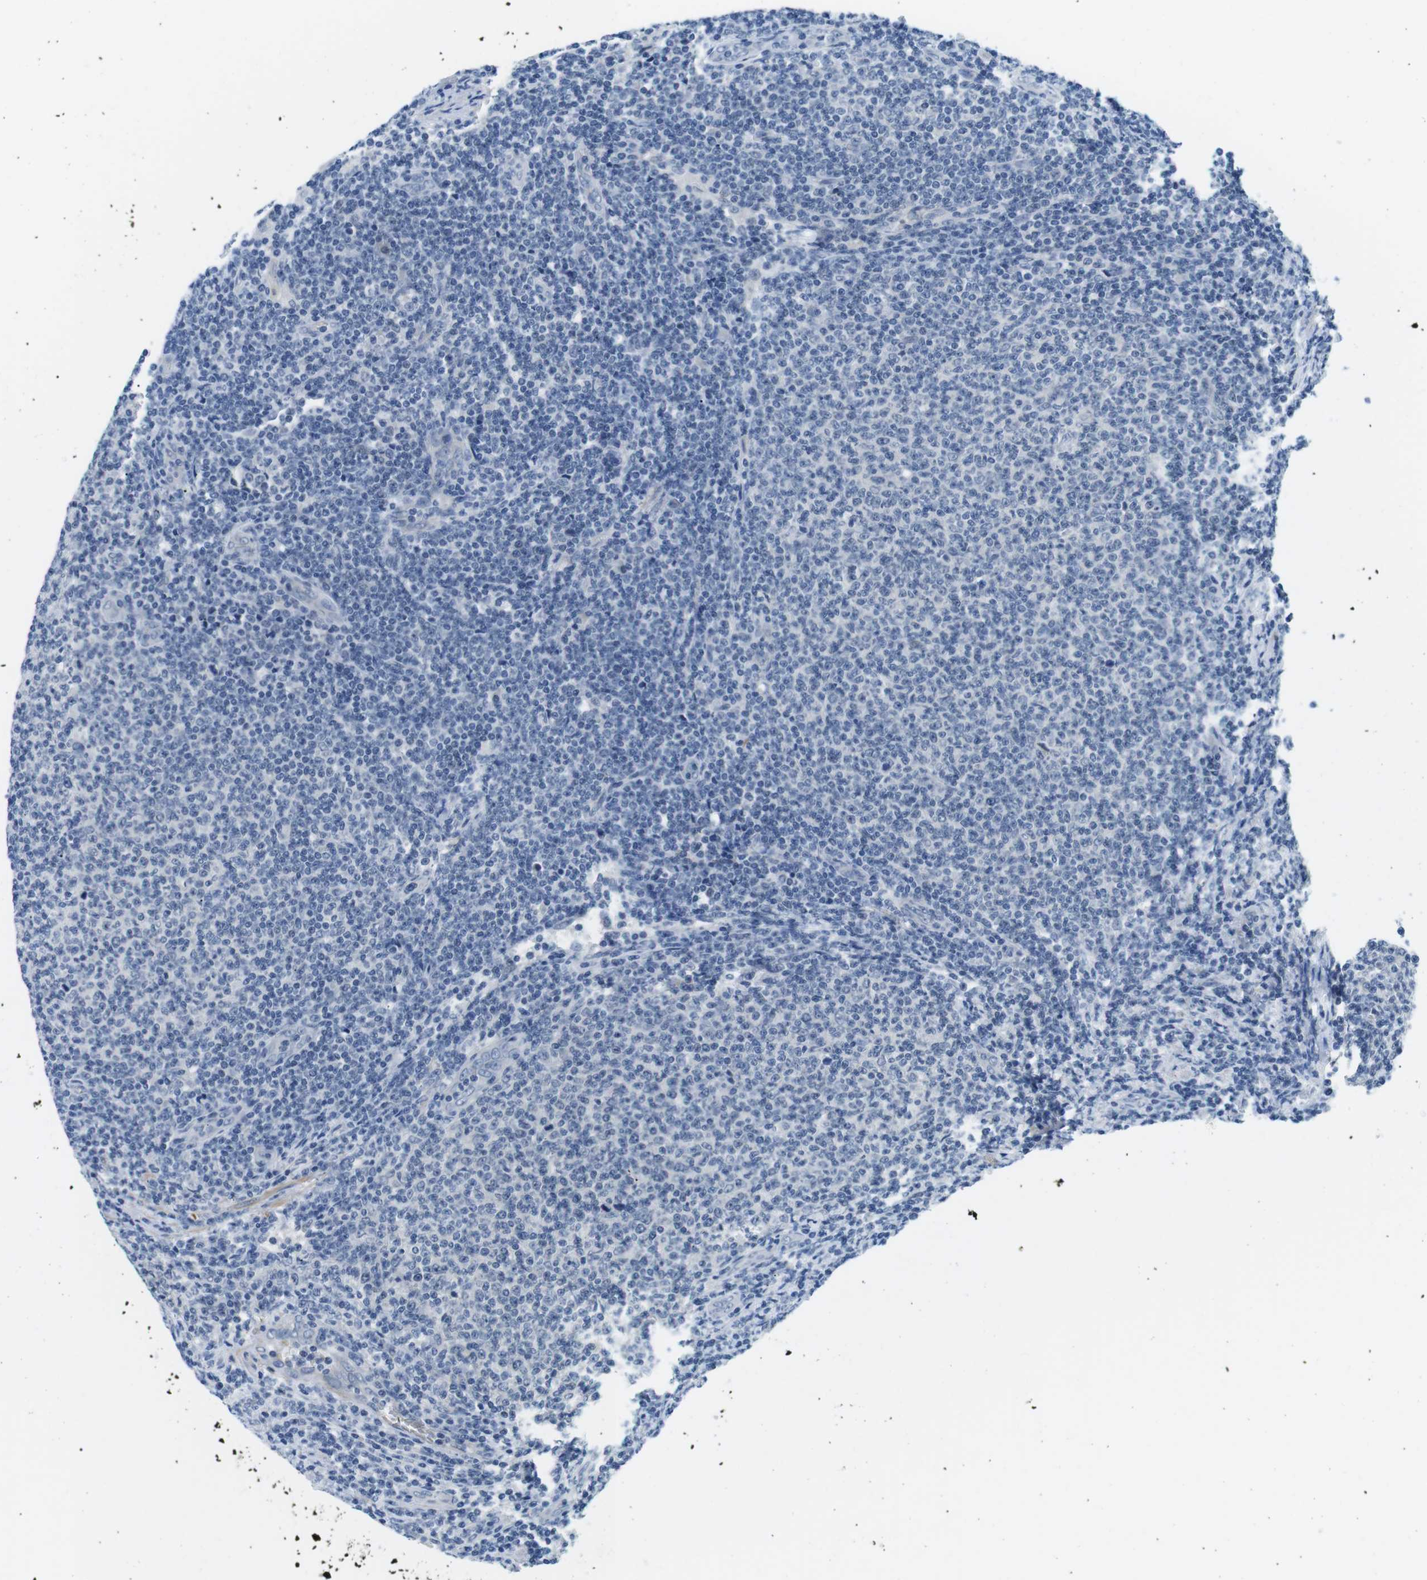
{"staining": {"intensity": "negative", "quantity": "none", "location": "none"}, "tissue": "lymphoma", "cell_type": "Tumor cells", "image_type": "cancer", "snomed": [{"axis": "morphology", "description": "Malignant lymphoma, non-Hodgkin's type, Low grade"}, {"axis": "topography", "description": "Lymph node"}], "caption": "This is an immunohistochemistry (IHC) histopathology image of lymphoma. There is no staining in tumor cells.", "gene": "WSCD1", "patient": {"sex": "male", "age": 66}}